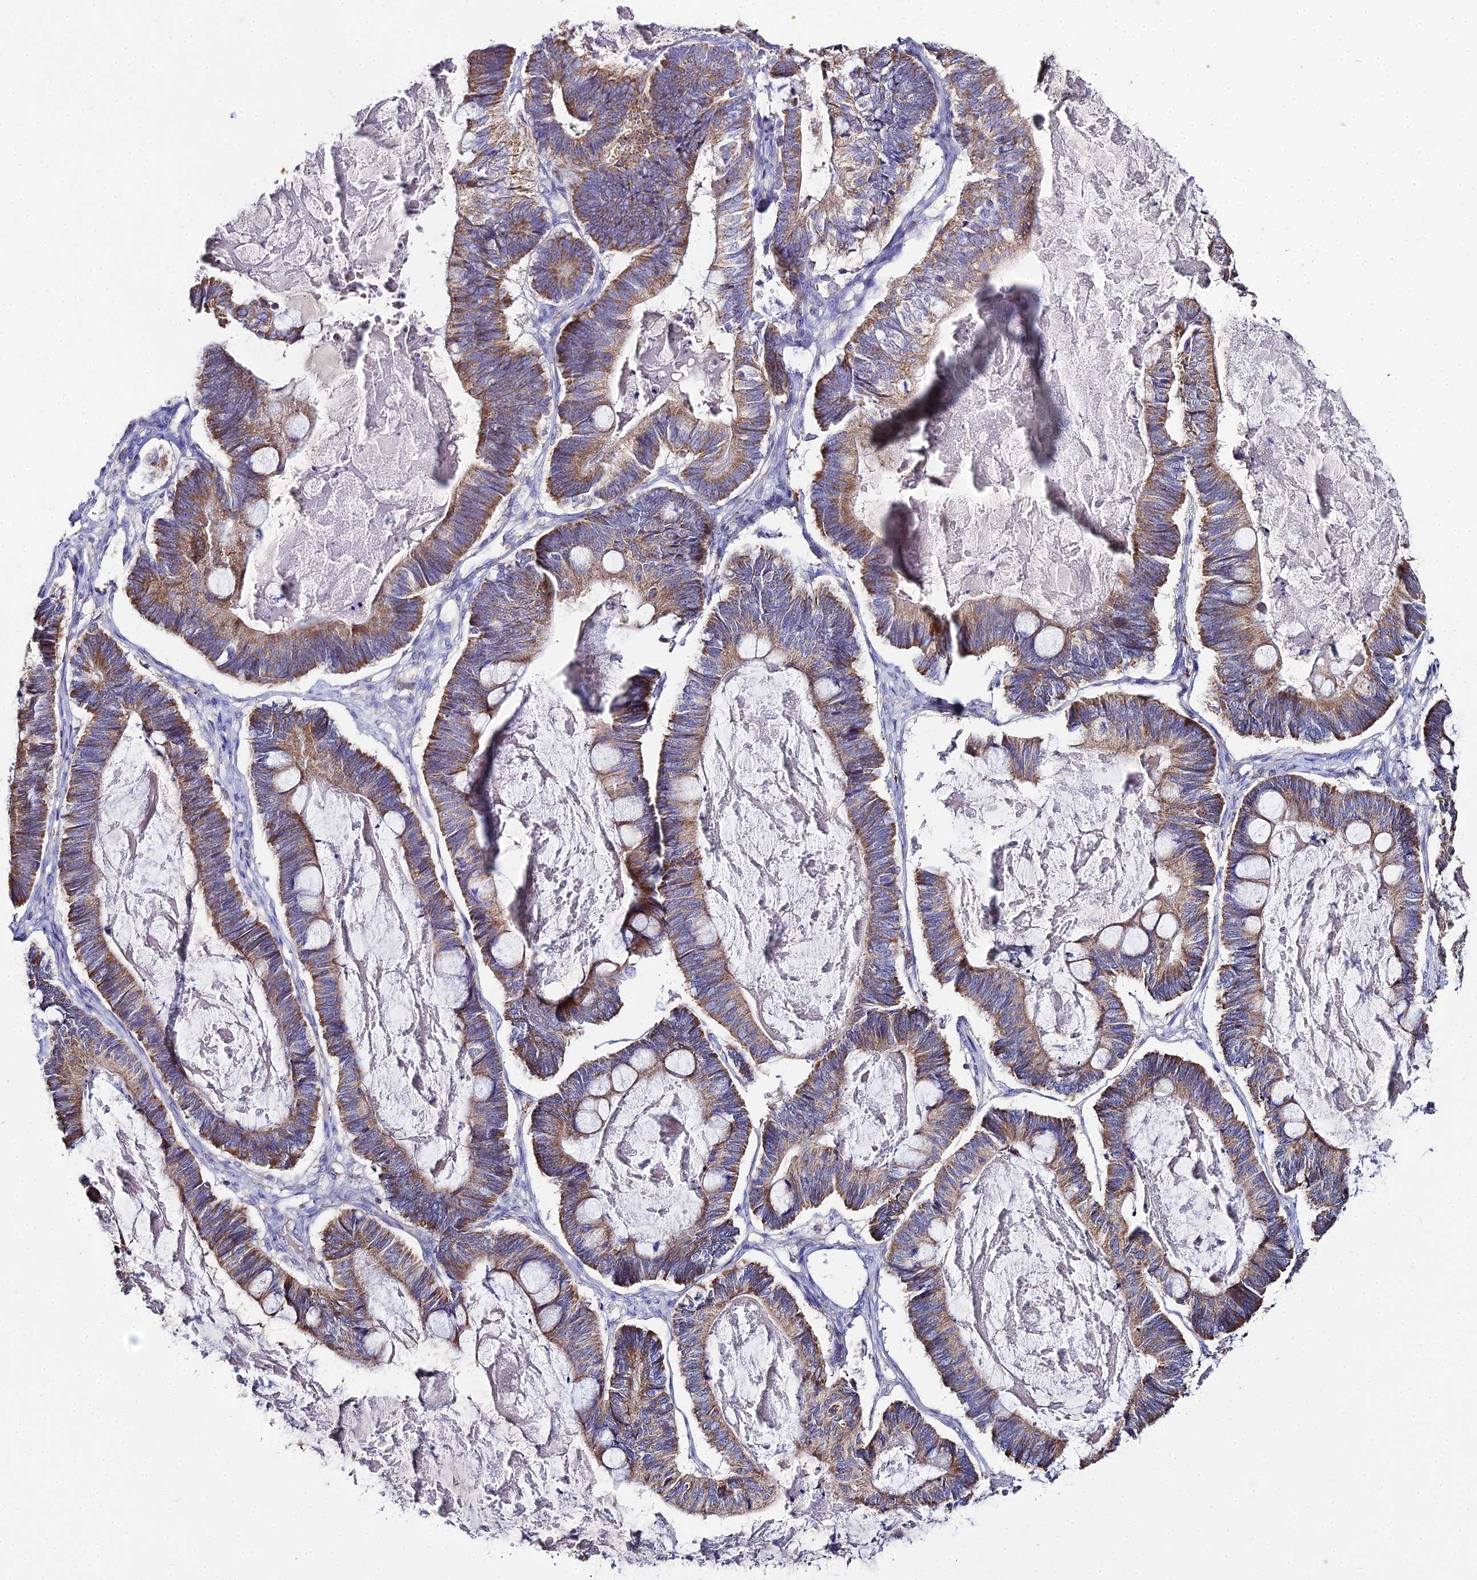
{"staining": {"intensity": "moderate", "quantity": ">75%", "location": "cytoplasmic/membranous"}, "tissue": "ovarian cancer", "cell_type": "Tumor cells", "image_type": "cancer", "snomed": [{"axis": "morphology", "description": "Cystadenocarcinoma, mucinous, NOS"}, {"axis": "topography", "description": "Ovary"}], "caption": "Moderate cytoplasmic/membranous expression for a protein is appreciated in approximately >75% of tumor cells of ovarian mucinous cystadenocarcinoma using immunohistochemistry (IHC).", "gene": "TYW5", "patient": {"sex": "female", "age": 61}}